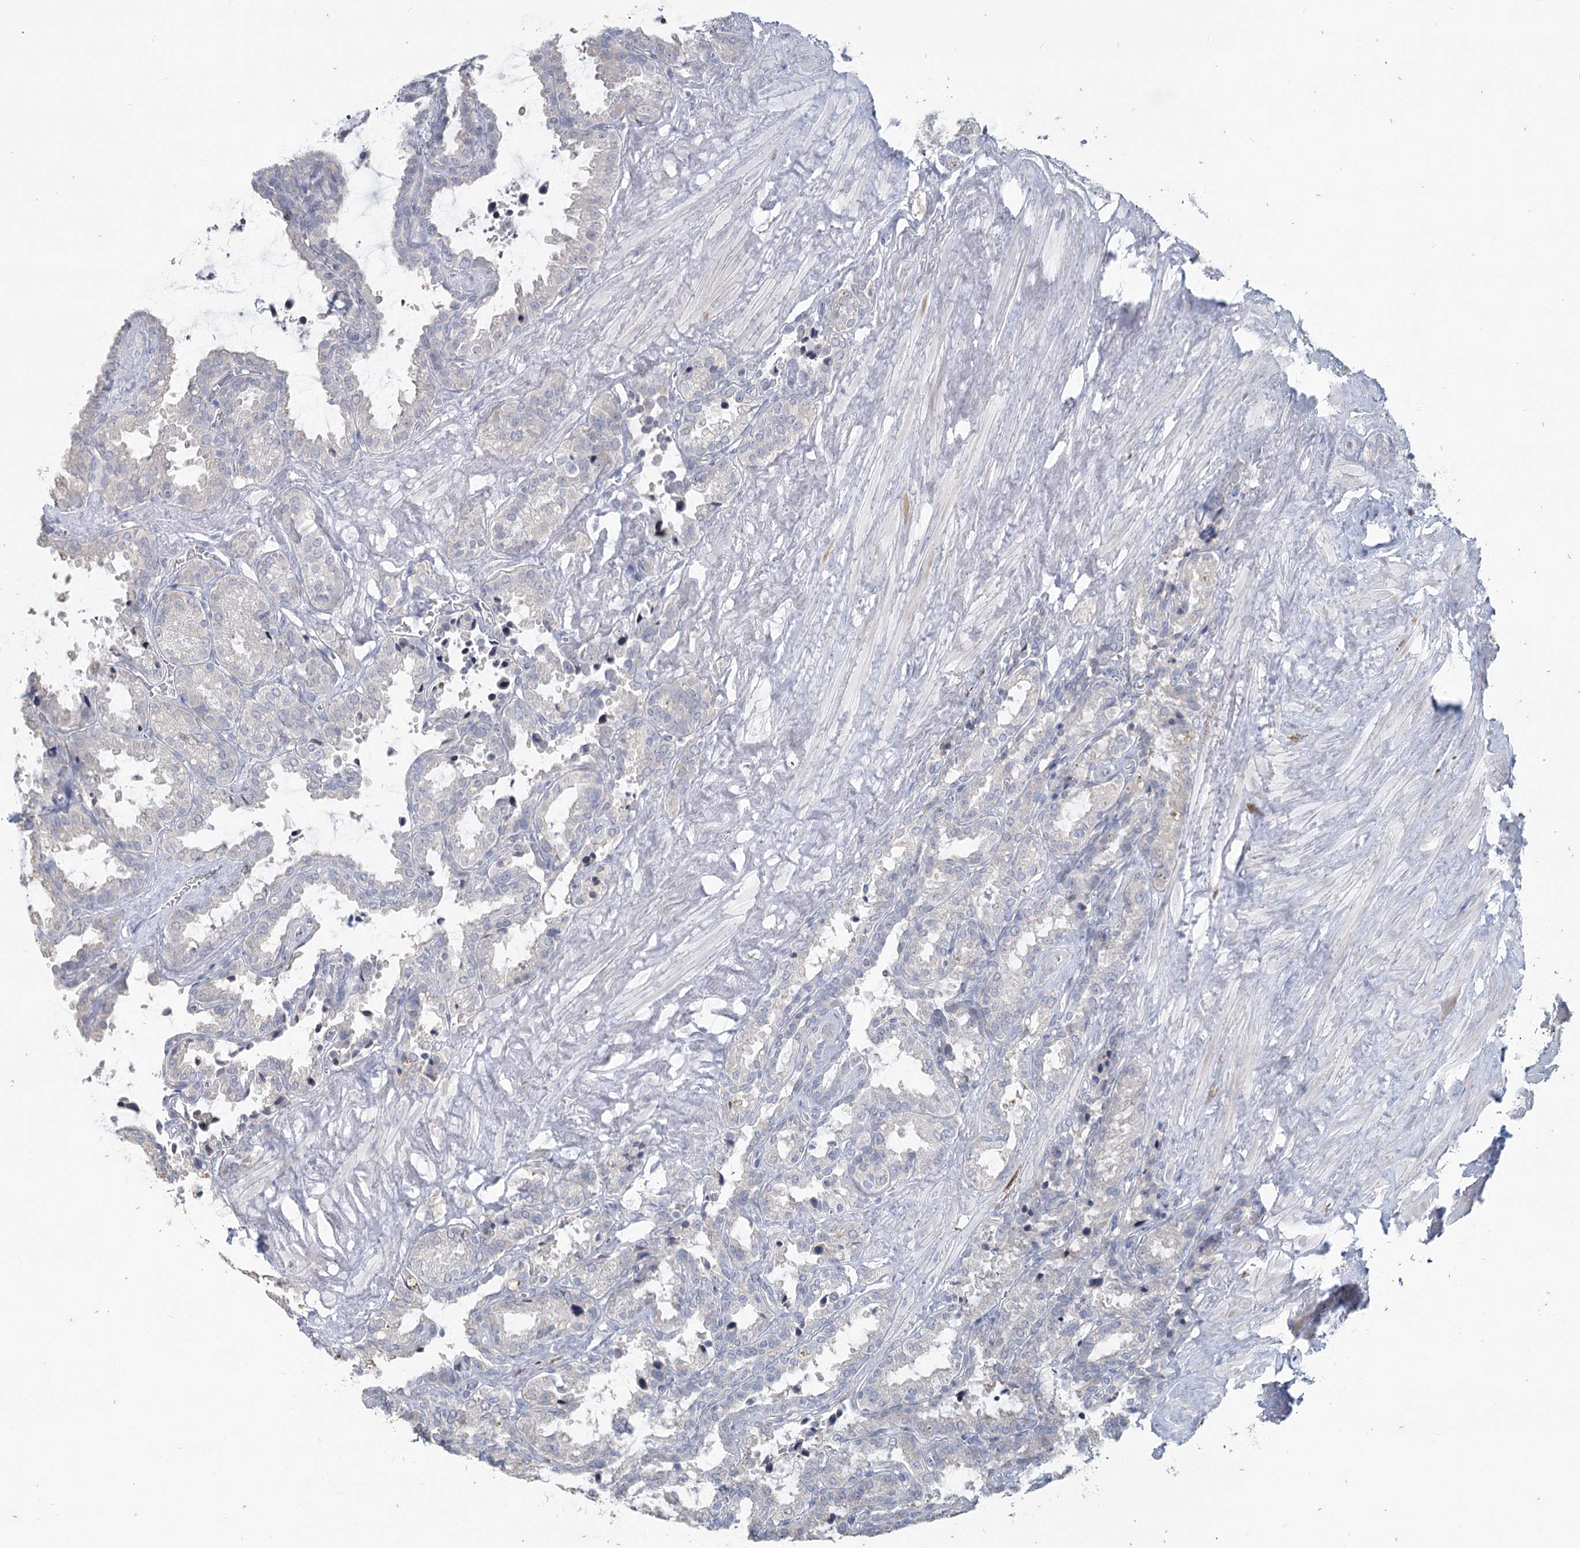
{"staining": {"intensity": "negative", "quantity": "none", "location": "none"}, "tissue": "seminal vesicle", "cell_type": "Glandular cells", "image_type": "normal", "snomed": [{"axis": "morphology", "description": "Normal tissue, NOS"}, {"axis": "topography", "description": "Seminal veicle"}], "caption": "Benign seminal vesicle was stained to show a protein in brown. There is no significant staining in glandular cells. (DAB (3,3'-diaminobenzidine) IHC visualized using brightfield microscopy, high magnification).", "gene": "SLC9A3", "patient": {"sex": "male", "age": 46}}